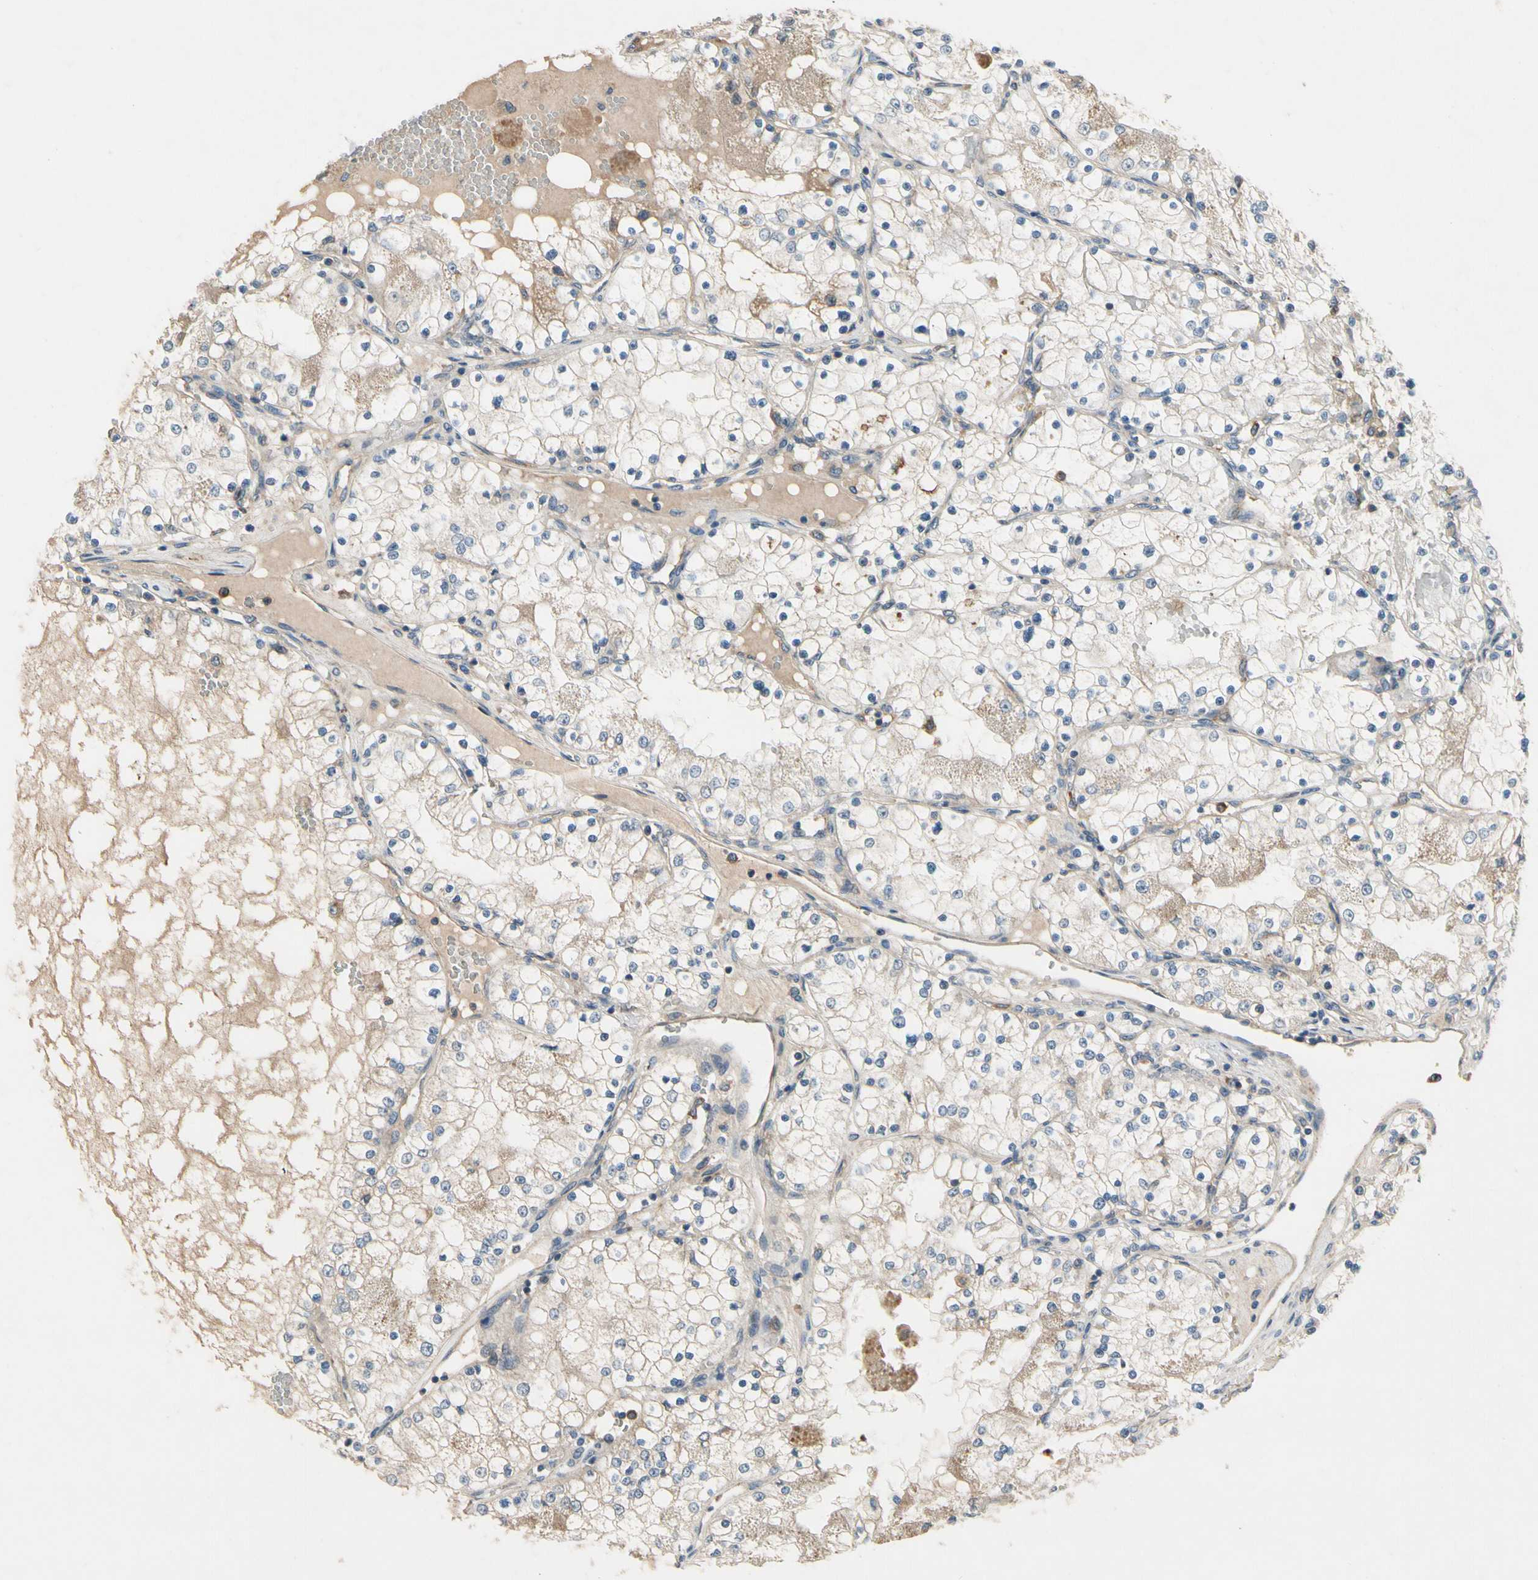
{"staining": {"intensity": "weak", "quantity": "<25%", "location": "cytoplasmic/membranous"}, "tissue": "renal cancer", "cell_type": "Tumor cells", "image_type": "cancer", "snomed": [{"axis": "morphology", "description": "Adenocarcinoma, NOS"}, {"axis": "topography", "description": "Kidney"}], "caption": "Immunohistochemistry (IHC) micrograph of renal cancer (adenocarcinoma) stained for a protein (brown), which reveals no expression in tumor cells. (DAB immunohistochemistry visualized using brightfield microscopy, high magnification).", "gene": "SIGLEC5", "patient": {"sex": "male", "age": 68}}